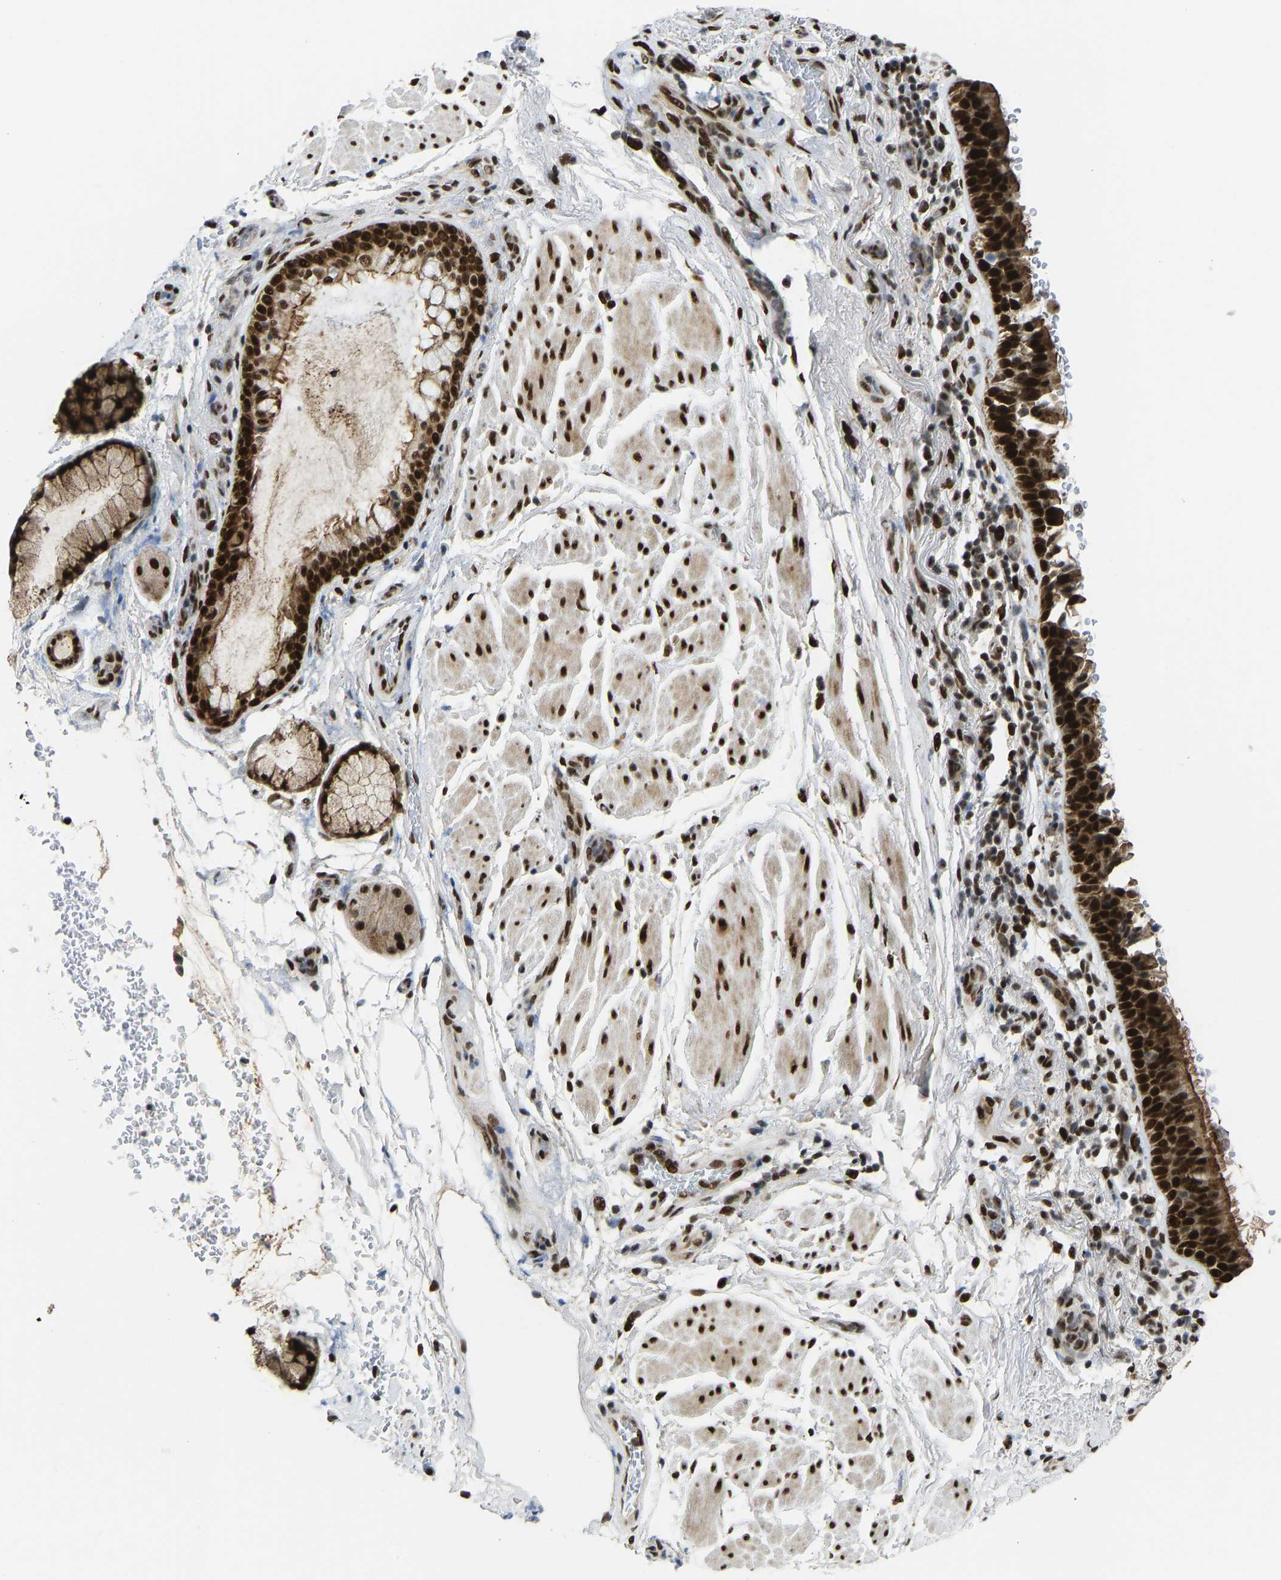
{"staining": {"intensity": "strong", "quantity": ">75%", "location": "cytoplasmic/membranous,nuclear"}, "tissue": "bronchus", "cell_type": "Respiratory epithelial cells", "image_type": "normal", "snomed": [{"axis": "morphology", "description": "Normal tissue, NOS"}, {"axis": "morphology", "description": "Inflammation, NOS"}, {"axis": "topography", "description": "Cartilage tissue"}, {"axis": "topography", "description": "Bronchus"}], "caption": "Normal bronchus shows strong cytoplasmic/membranous,nuclear positivity in approximately >75% of respiratory epithelial cells, visualized by immunohistochemistry. The protein is stained brown, and the nuclei are stained in blue (DAB IHC with brightfield microscopy, high magnification).", "gene": "FOXK1", "patient": {"sex": "male", "age": 77}}